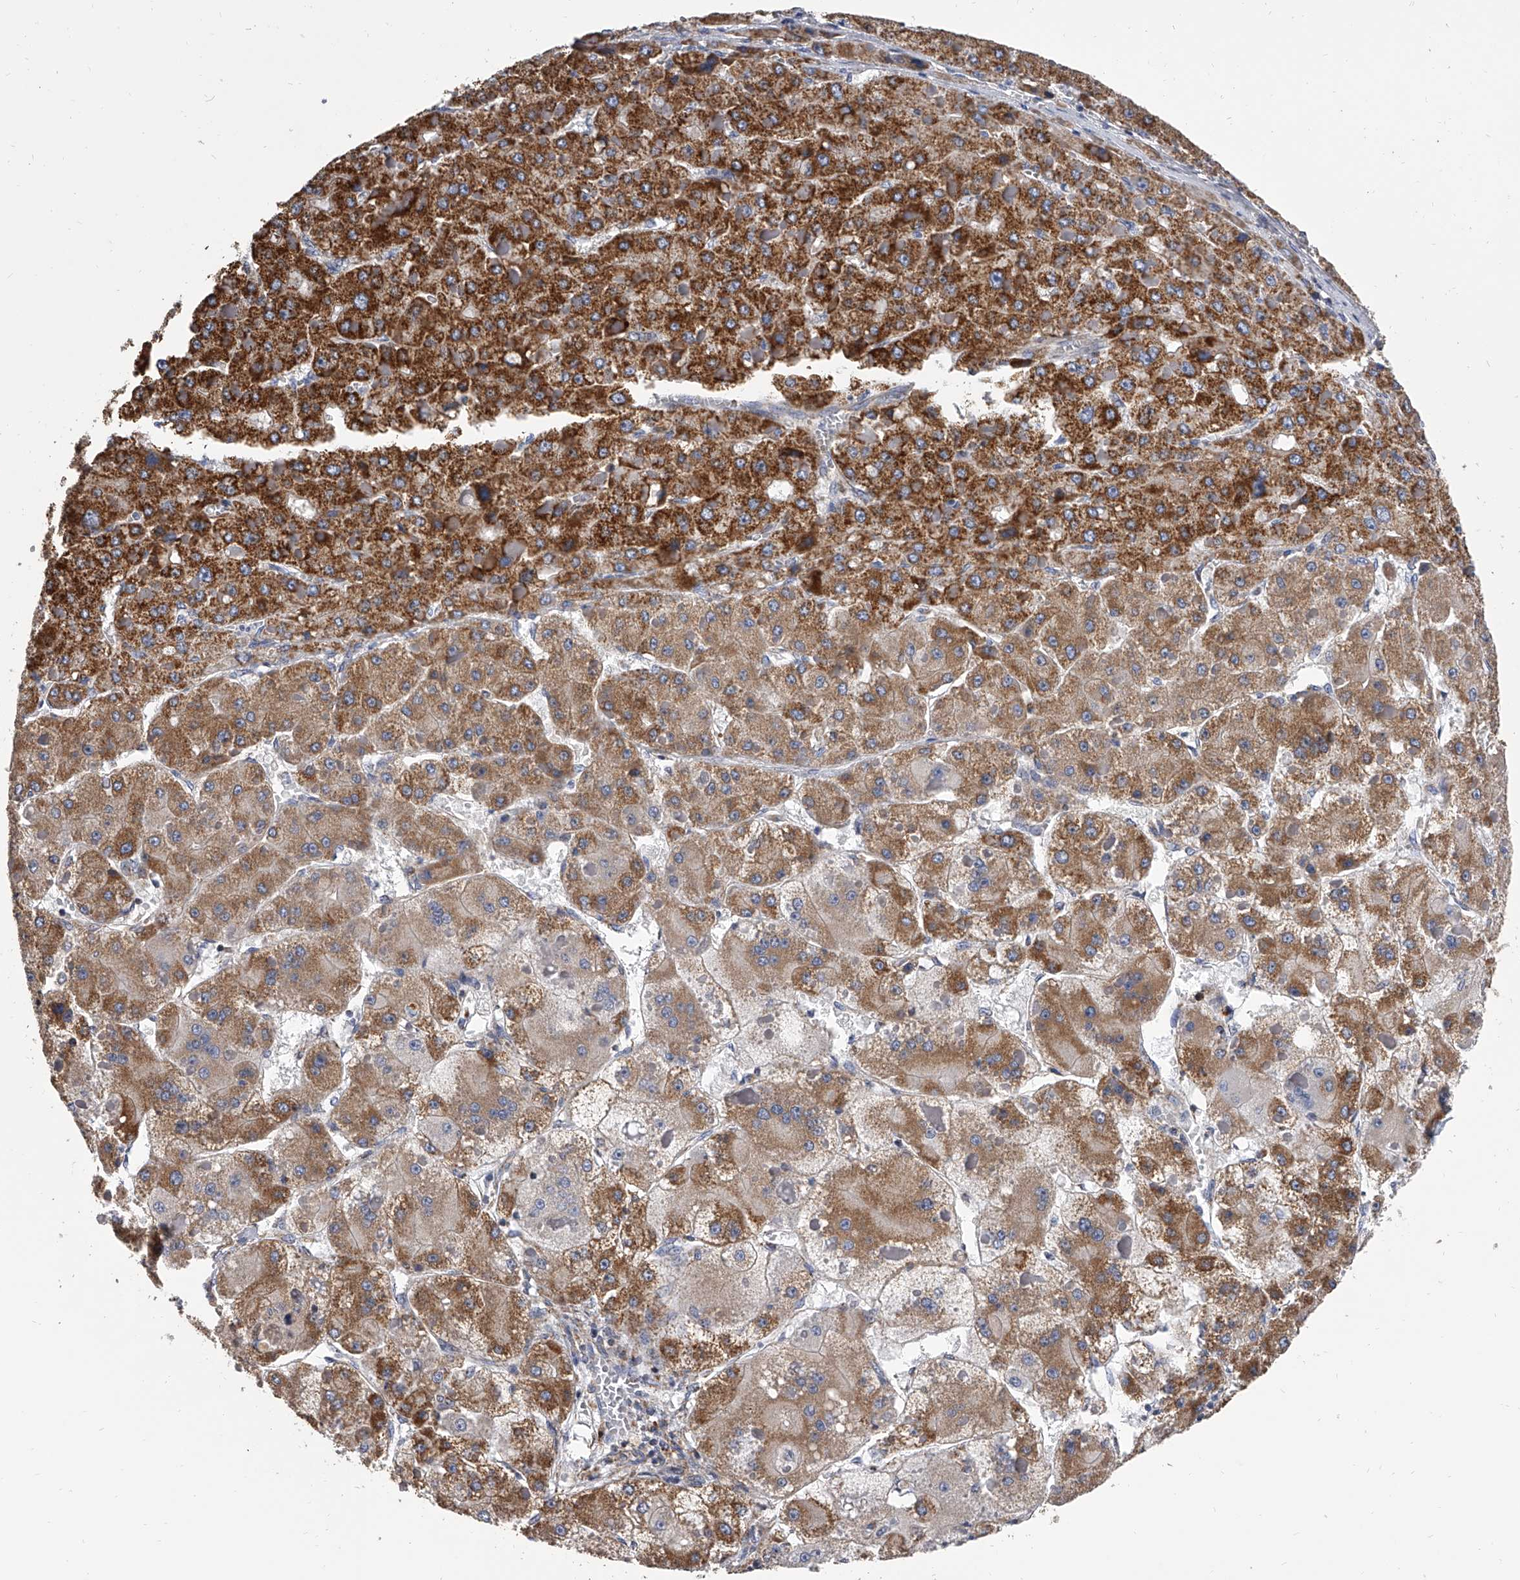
{"staining": {"intensity": "strong", "quantity": ">75%", "location": "cytoplasmic/membranous"}, "tissue": "liver cancer", "cell_type": "Tumor cells", "image_type": "cancer", "snomed": [{"axis": "morphology", "description": "Carcinoma, Hepatocellular, NOS"}, {"axis": "topography", "description": "Liver"}], "caption": "IHC staining of liver cancer, which displays high levels of strong cytoplasmic/membranous staining in about >75% of tumor cells indicating strong cytoplasmic/membranous protein staining. The staining was performed using DAB (brown) for protein detection and nuclei were counterstained in hematoxylin (blue).", "gene": "MRPL28", "patient": {"sex": "female", "age": 73}}